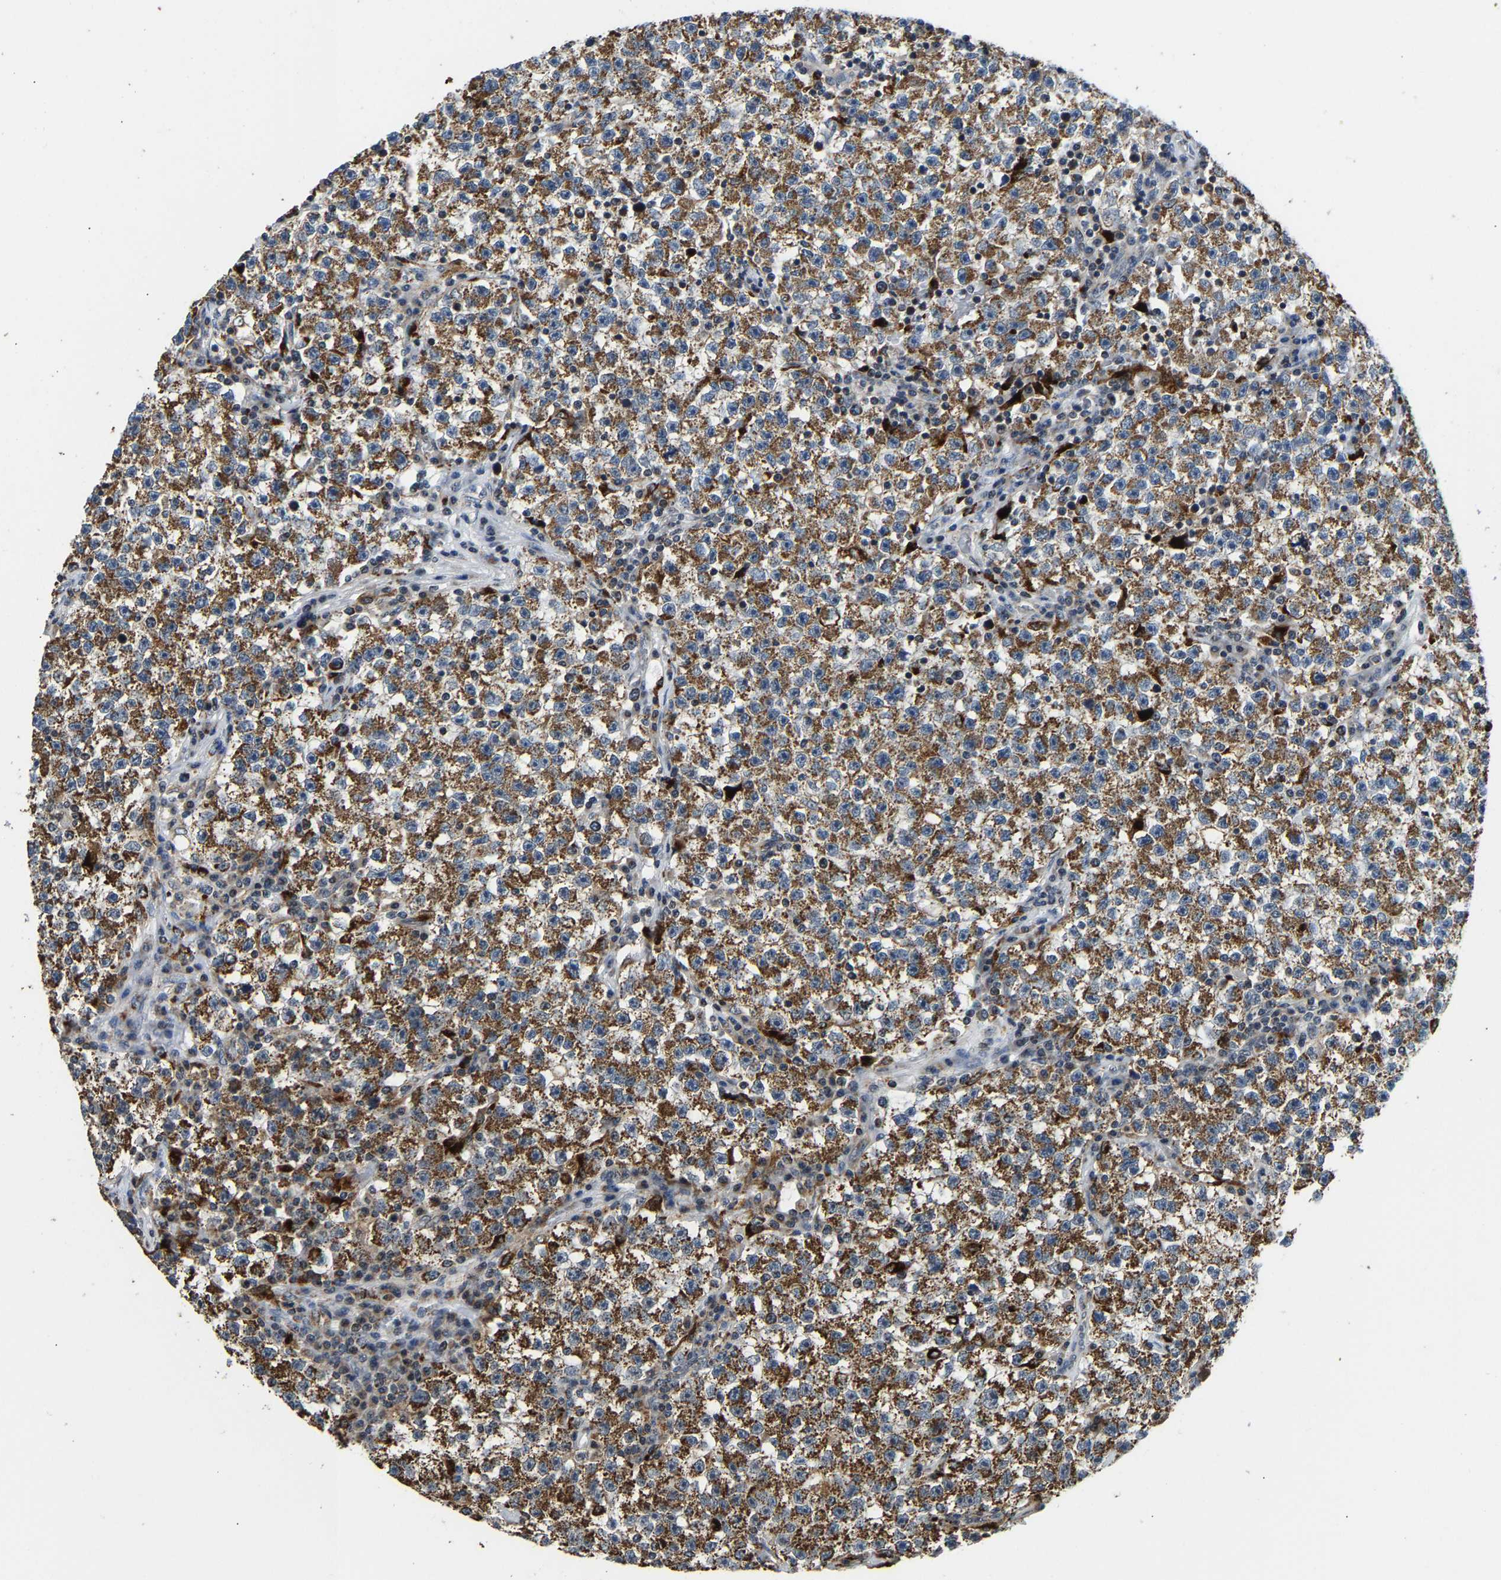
{"staining": {"intensity": "moderate", "quantity": ">75%", "location": "cytoplasmic/membranous"}, "tissue": "testis cancer", "cell_type": "Tumor cells", "image_type": "cancer", "snomed": [{"axis": "morphology", "description": "Seminoma, NOS"}, {"axis": "topography", "description": "Testis"}], "caption": "DAB immunohistochemical staining of testis cancer (seminoma) shows moderate cytoplasmic/membranous protein expression in about >75% of tumor cells. (Stains: DAB (3,3'-diaminobenzidine) in brown, nuclei in blue, Microscopy: brightfield microscopy at high magnification).", "gene": "GIMAP7", "patient": {"sex": "male", "age": 22}}